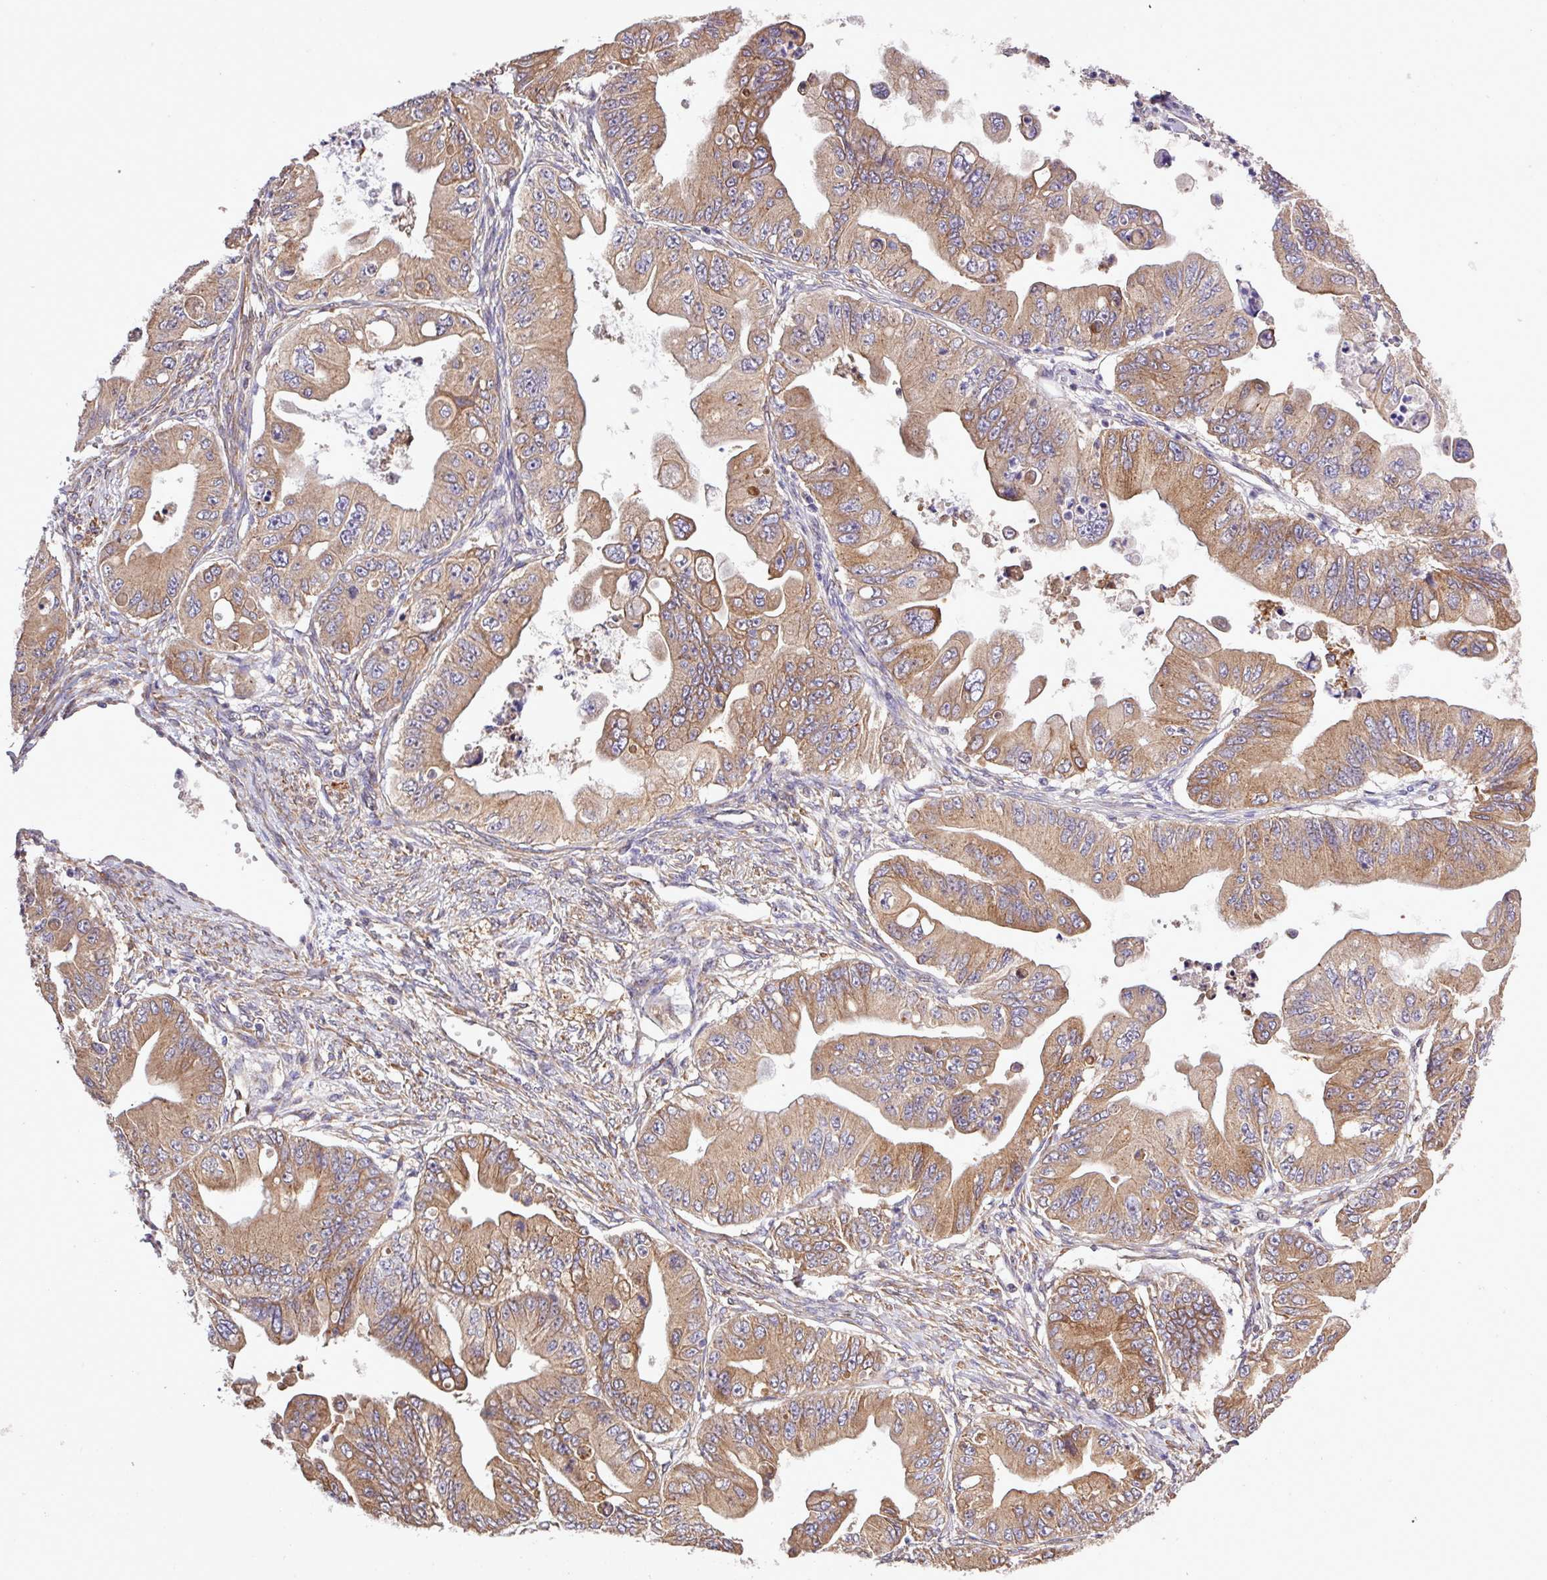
{"staining": {"intensity": "moderate", "quantity": ">75%", "location": "cytoplasmic/membranous"}, "tissue": "ovarian cancer", "cell_type": "Tumor cells", "image_type": "cancer", "snomed": [{"axis": "morphology", "description": "Cystadenocarcinoma, mucinous, NOS"}, {"axis": "topography", "description": "Ovary"}], "caption": "Immunohistochemistry (IHC) (DAB (3,3'-diaminobenzidine)) staining of ovarian cancer demonstrates moderate cytoplasmic/membranous protein staining in about >75% of tumor cells.", "gene": "MEGF6", "patient": {"sex": "female", "age": 71}}